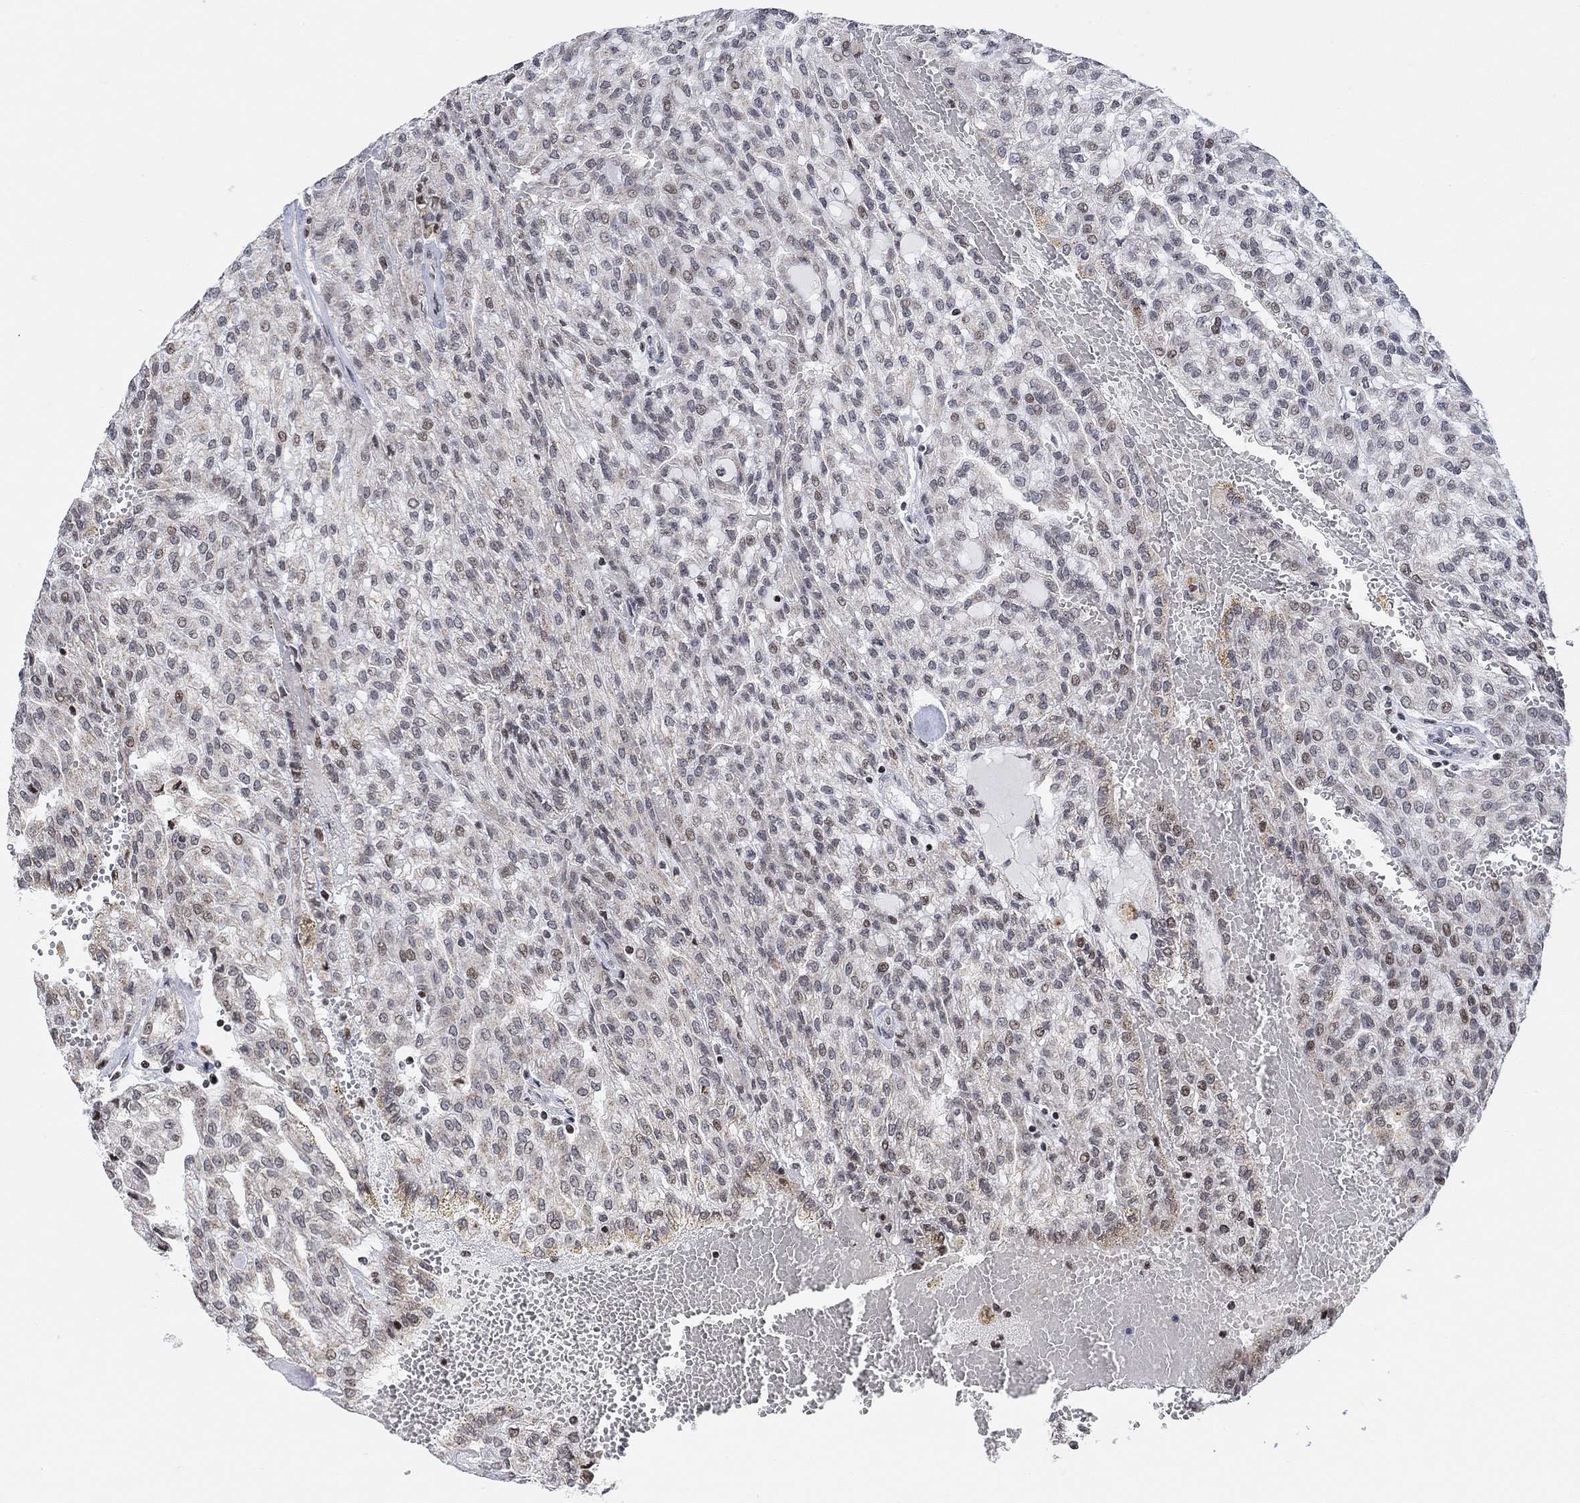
{"staining": {"intensity": "moderate", "quantity": "<25%", "location": "nuclear"}, "tissue": "renal cancer", "cell_type": "Tumor cells", "image_type": "cancer", "snomed": [{"axis": "morphology", "description": "Adenocarcinoma, NOS"}, {"axis": "topography", "description": "Kidney"}], "caption": "Immunohistochemical staining of human adenocarcinoma (renal) exhibits low levels of moderate nuclear positivity in approximately <25% of tumor cells.", "gene": "ABHD14A", "patient": {"sex": "male", "age": 63}}